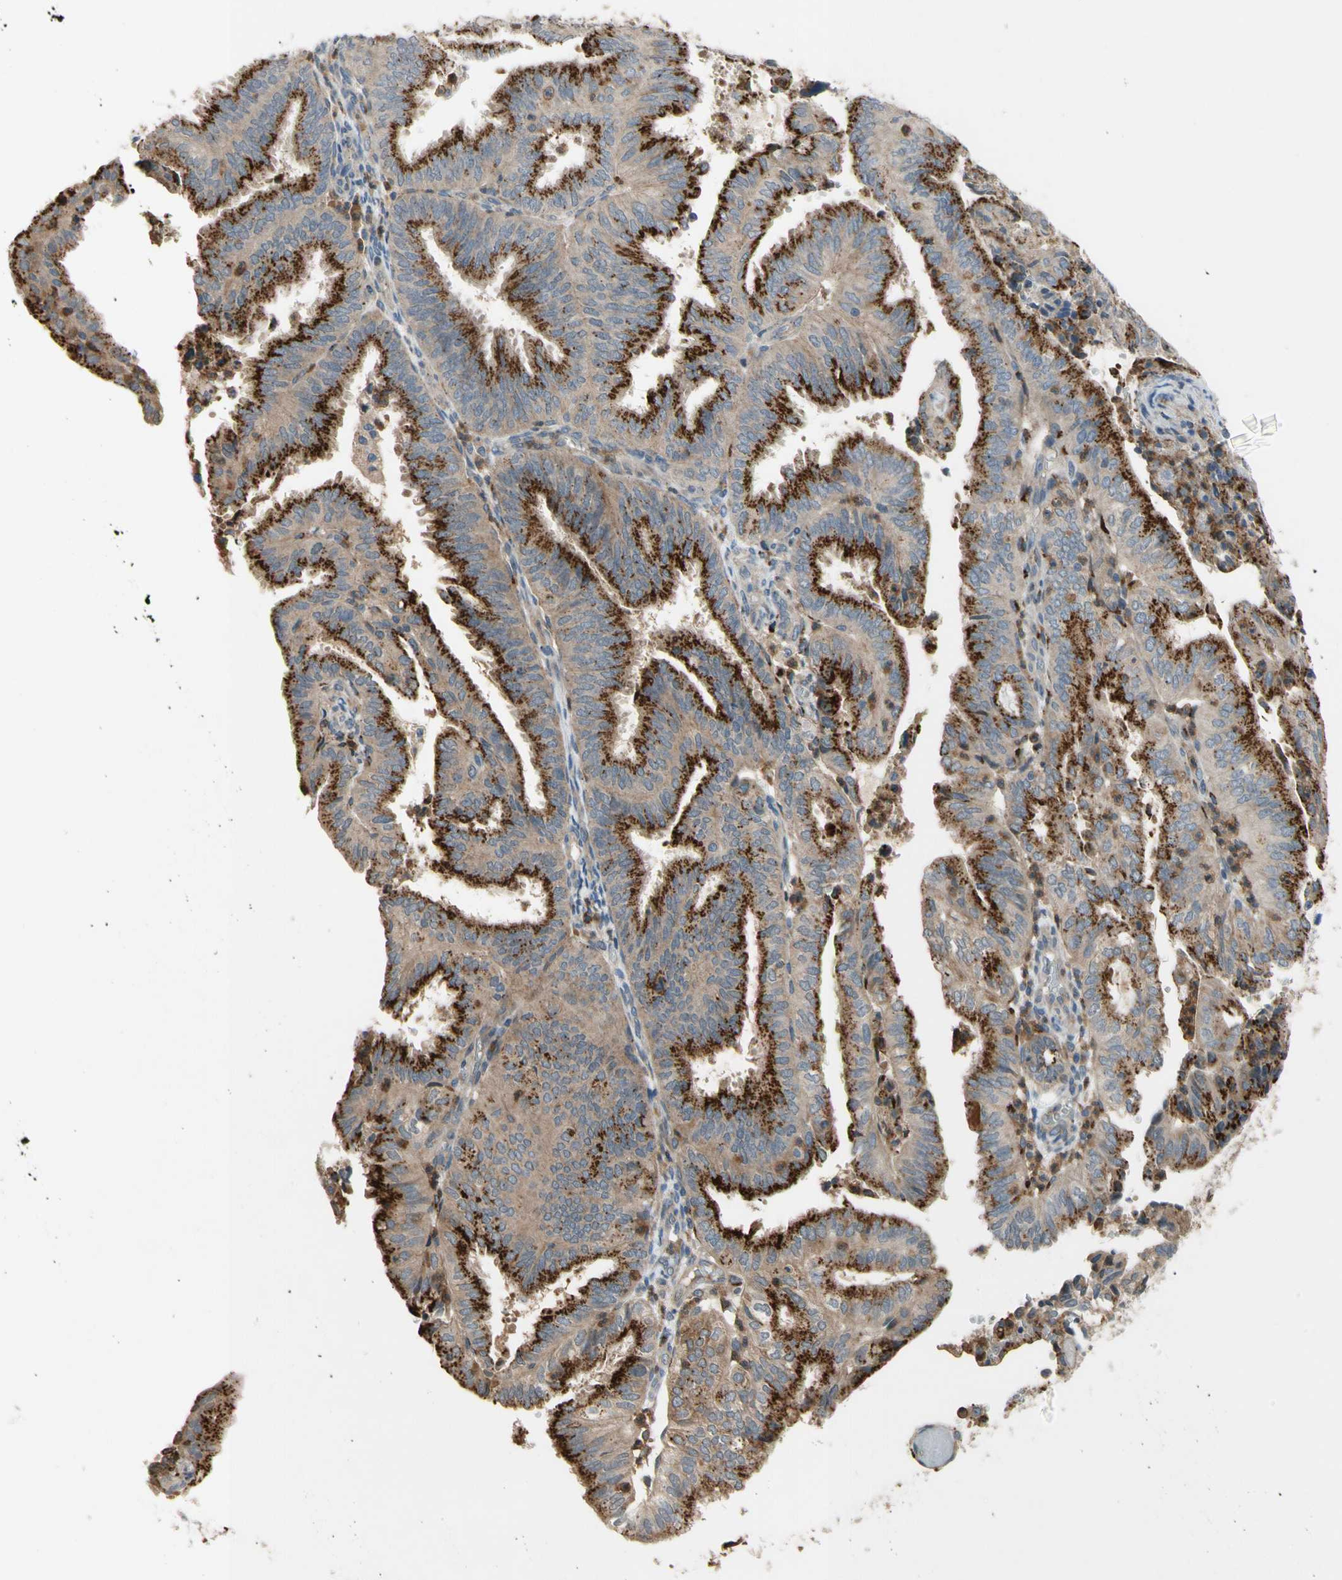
{"staining": {"intensity": "strong", "quantity": ">75%", "location": "cytoplasmic/membranous"}, "tissue": "endometrial cancer", "cell_type": "Tumor cells", "image_type": "cancer", "snomed": [{"axis": "morphology", "description": "Adenocarcinoma, NOS"}, {"axis": "topography", "description": "Uterus"}], "caption": "Strong cytoplasmic/membranous protein expression is seen in approximately >75% of tumor cells in adenocarcinoma (endometrial). The staining is performed using DAB (3,3'-diaminobenzidine) brown chromogen to label protein expression. The nuclei are counter-stained blue using hematoxylin.", "gene": "GALNT5", "patient": {"sex": "female", "age": 60}}